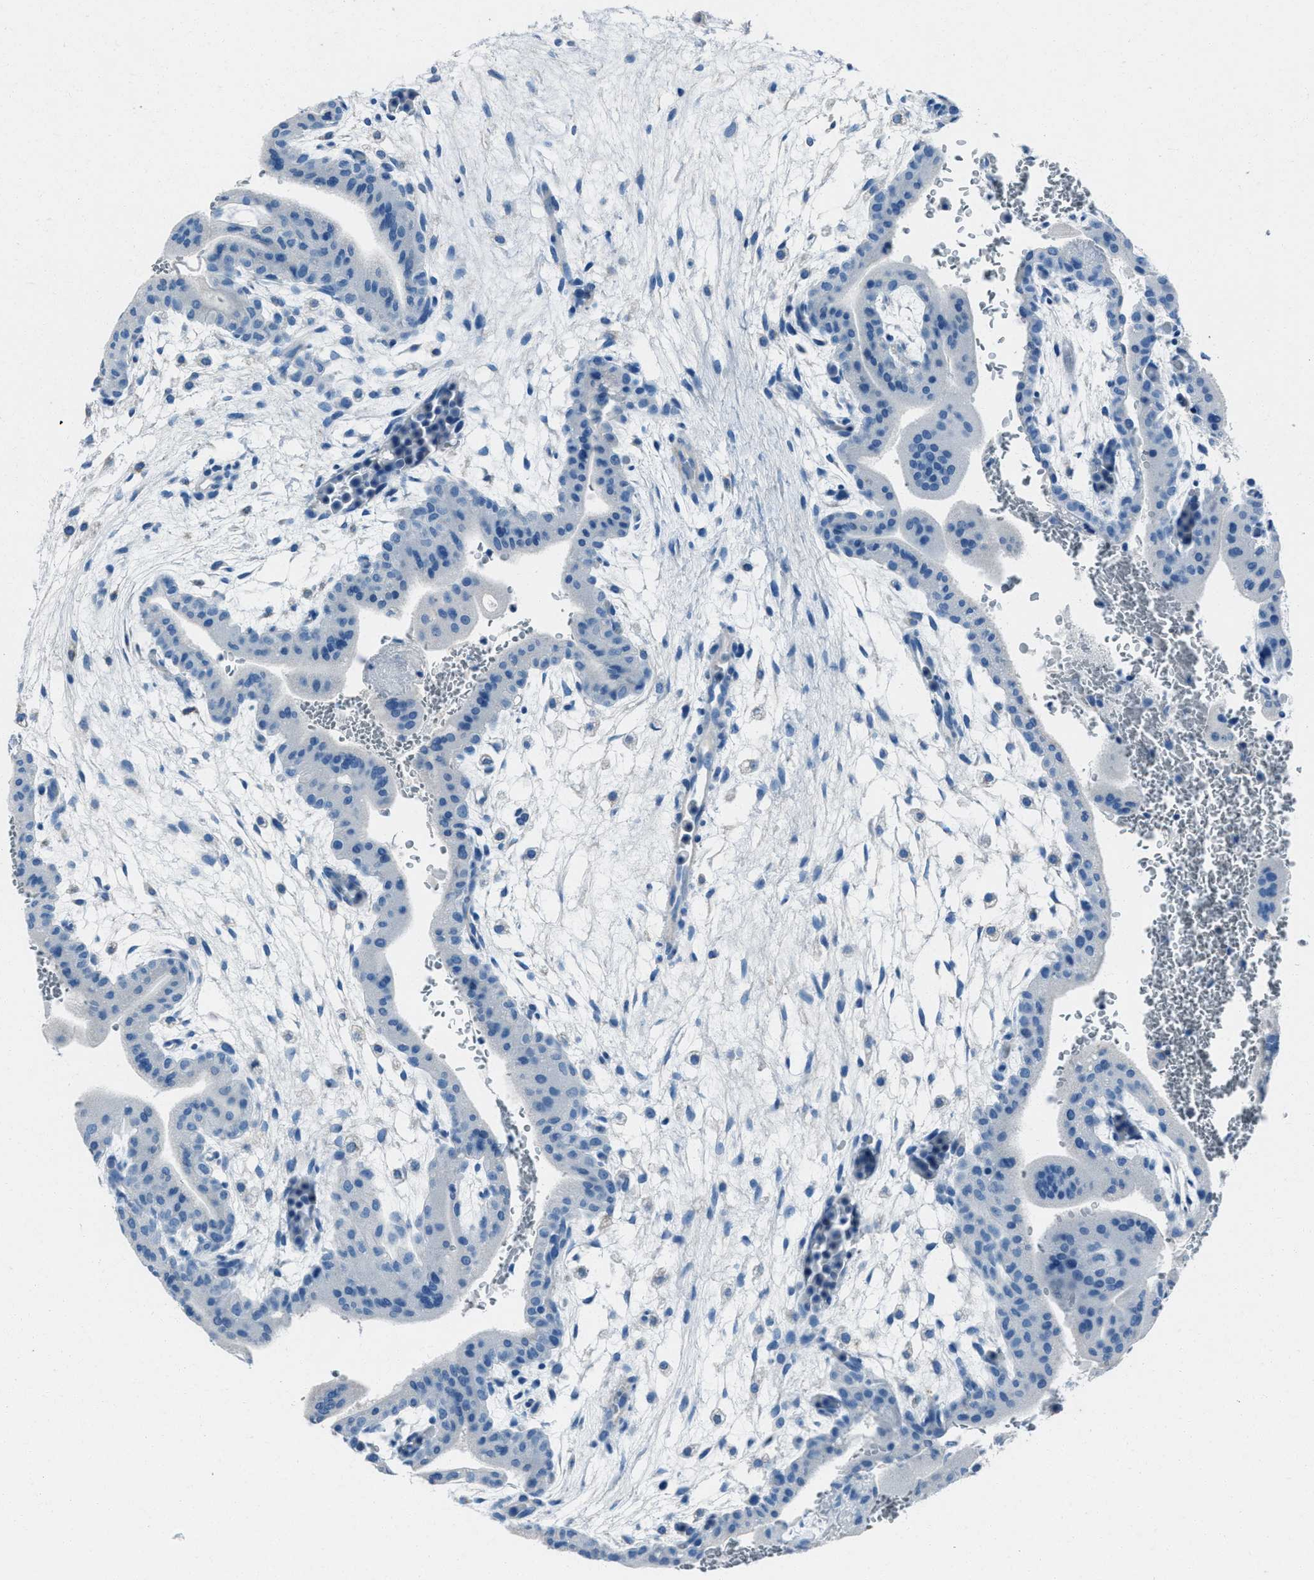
{"staining": {"intensity": "negative", "quantity": "none", "location": "none"}, "tissue": "placenta", "cell_type": "Decidual cells", "image_type": "normal", "snomed": [{"axis": "morphology", "description": "Normal tissue, NOS"}, {"axis": "topography", "description": "Placenta"}], "caption": "IHC of unremarkable human placenta demonstrates no expression in decidual cells.", "gene": "AMACR", "patient": {"sex": "female", "age": 35}}